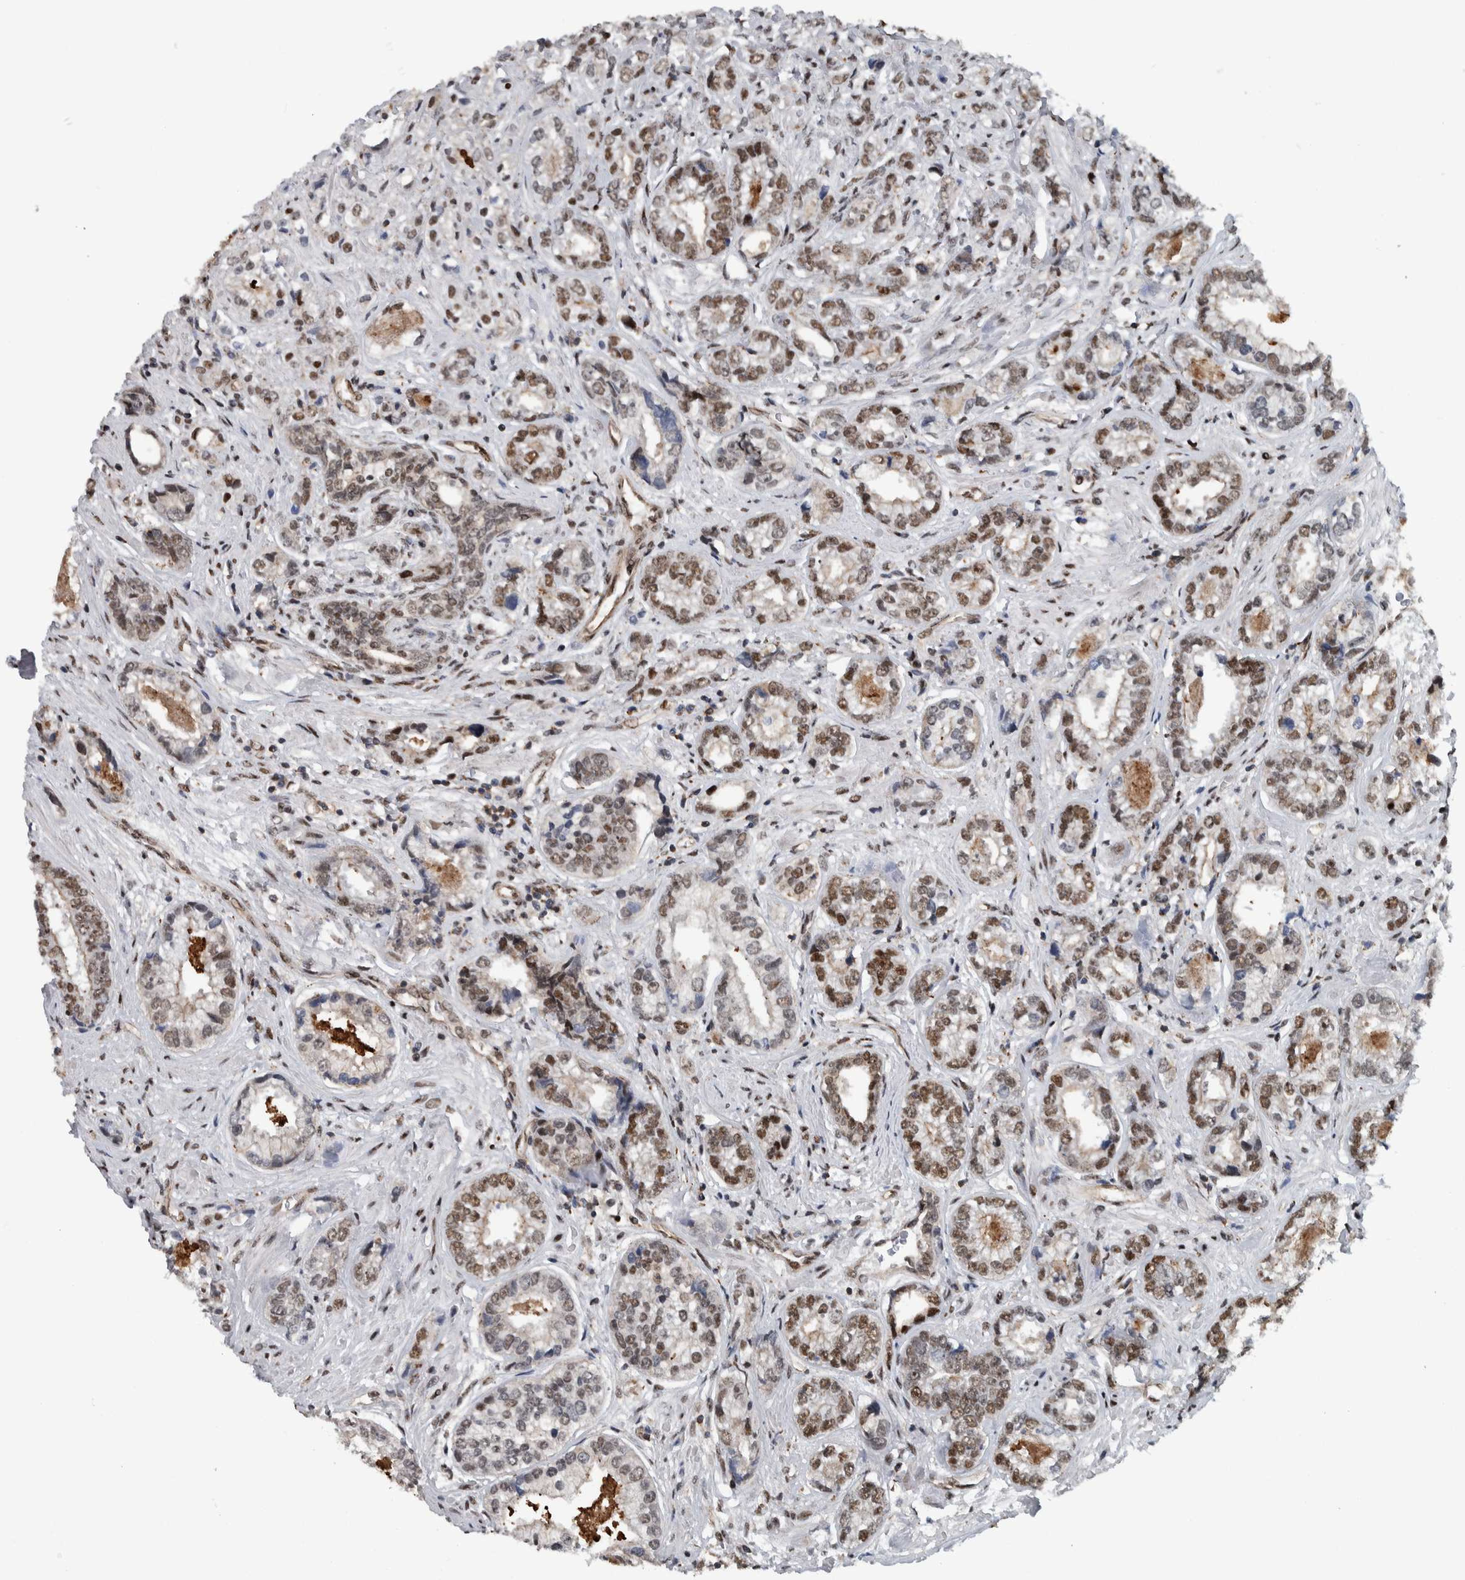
{"staining": {"intensity": "moderate", "quantity": ">75%", "location": "nuclear"}, "tissue": "prostate cancer", "cell_type": "Tumor cells", "image_type": "cancer", "snomed": [{"axis": "morphology", "description": "Adenocarcinoma, High grade"}, {"axis": "topography", "description": "Prostate"}], "caption": "Protein staining displays moderate nuclear expression in about >75% of tumor cells in prostate cancer (adenocarcinoma (high-grade)). (DAB = brown stain, brightfield microscopy at high magnification).", "gene": "FAM135B", "patient": {"sex": "male", "age": 61}}